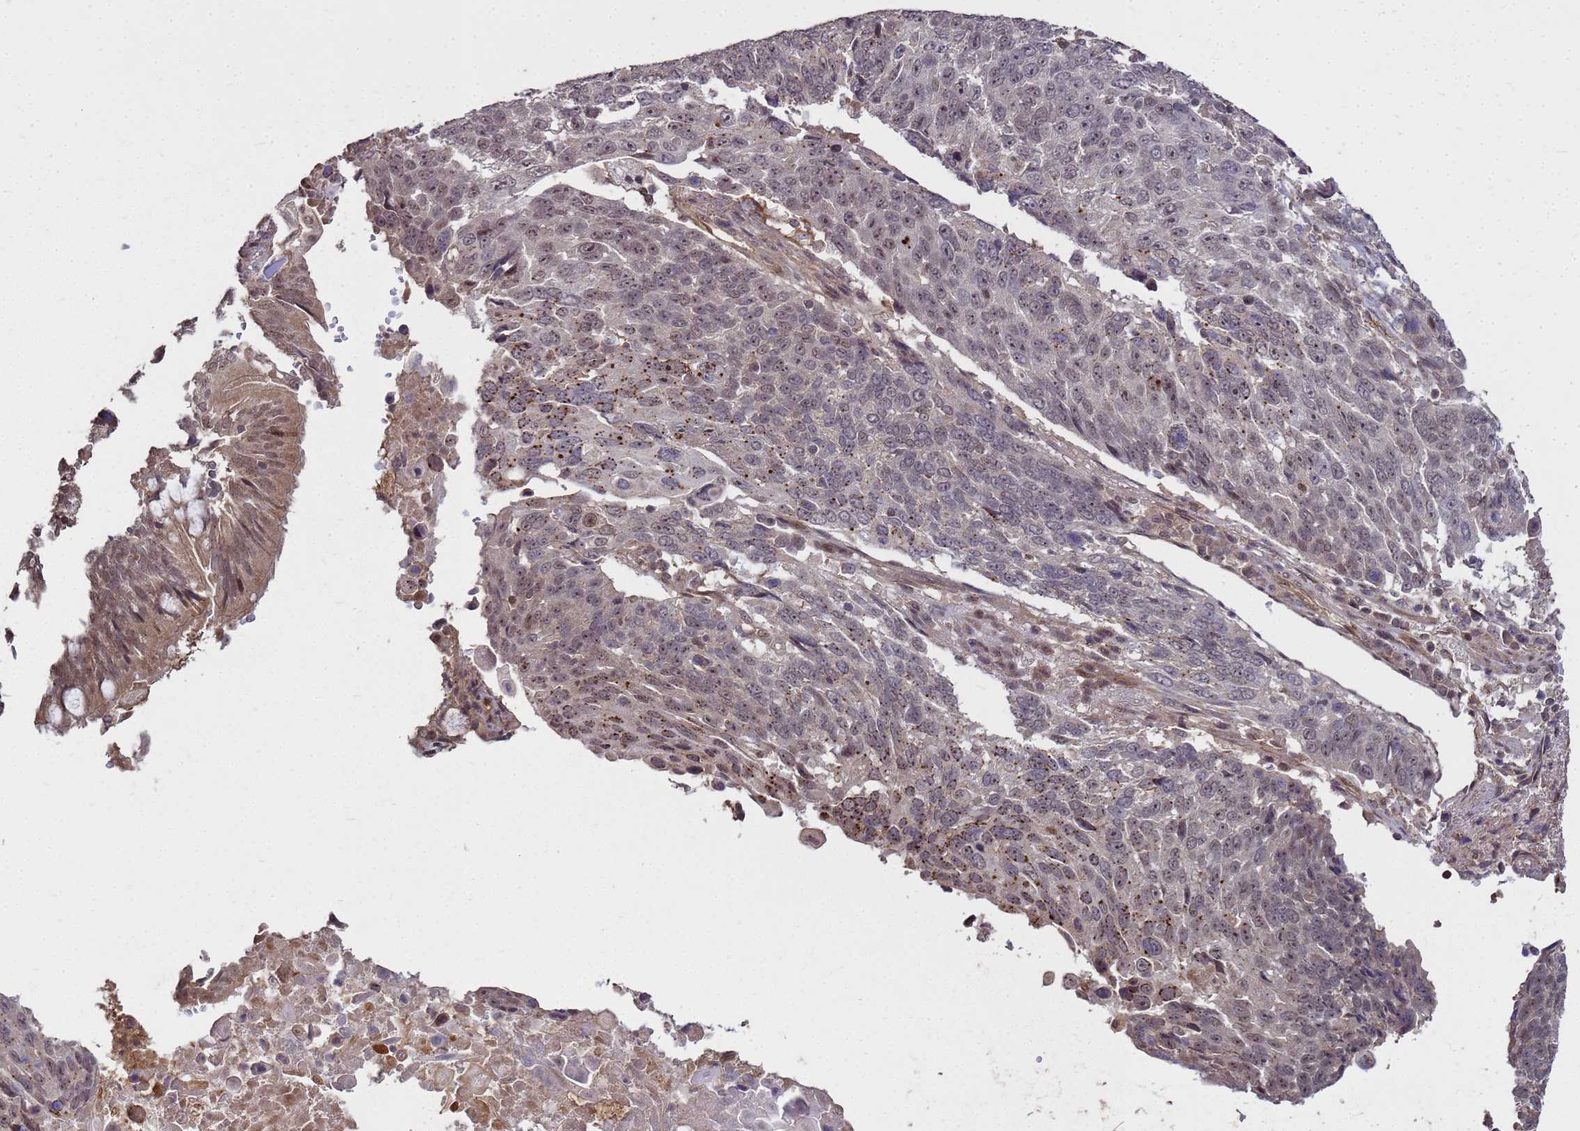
{"staining": {"intensity": "moderate", "quantity": "<25%", "location": "cytoplasmic/membranous"}, "tissue": "lung cancer", "cell_type": "Tumor cells", "image_type": "cancer", "snomed": [{"axis": "morphology", "description": "Squamous cell carcinoma, NOS"}, {"axis": "topography", "description": "Lung"}], "caption": "A low amount of moderate cytoplasmic/membranous expression is present in about <25% of tumor cells in lung squamous cell carcinoma tissue.", "gene": "CRBN", "patient": {"sex": "male", "age": 66}}